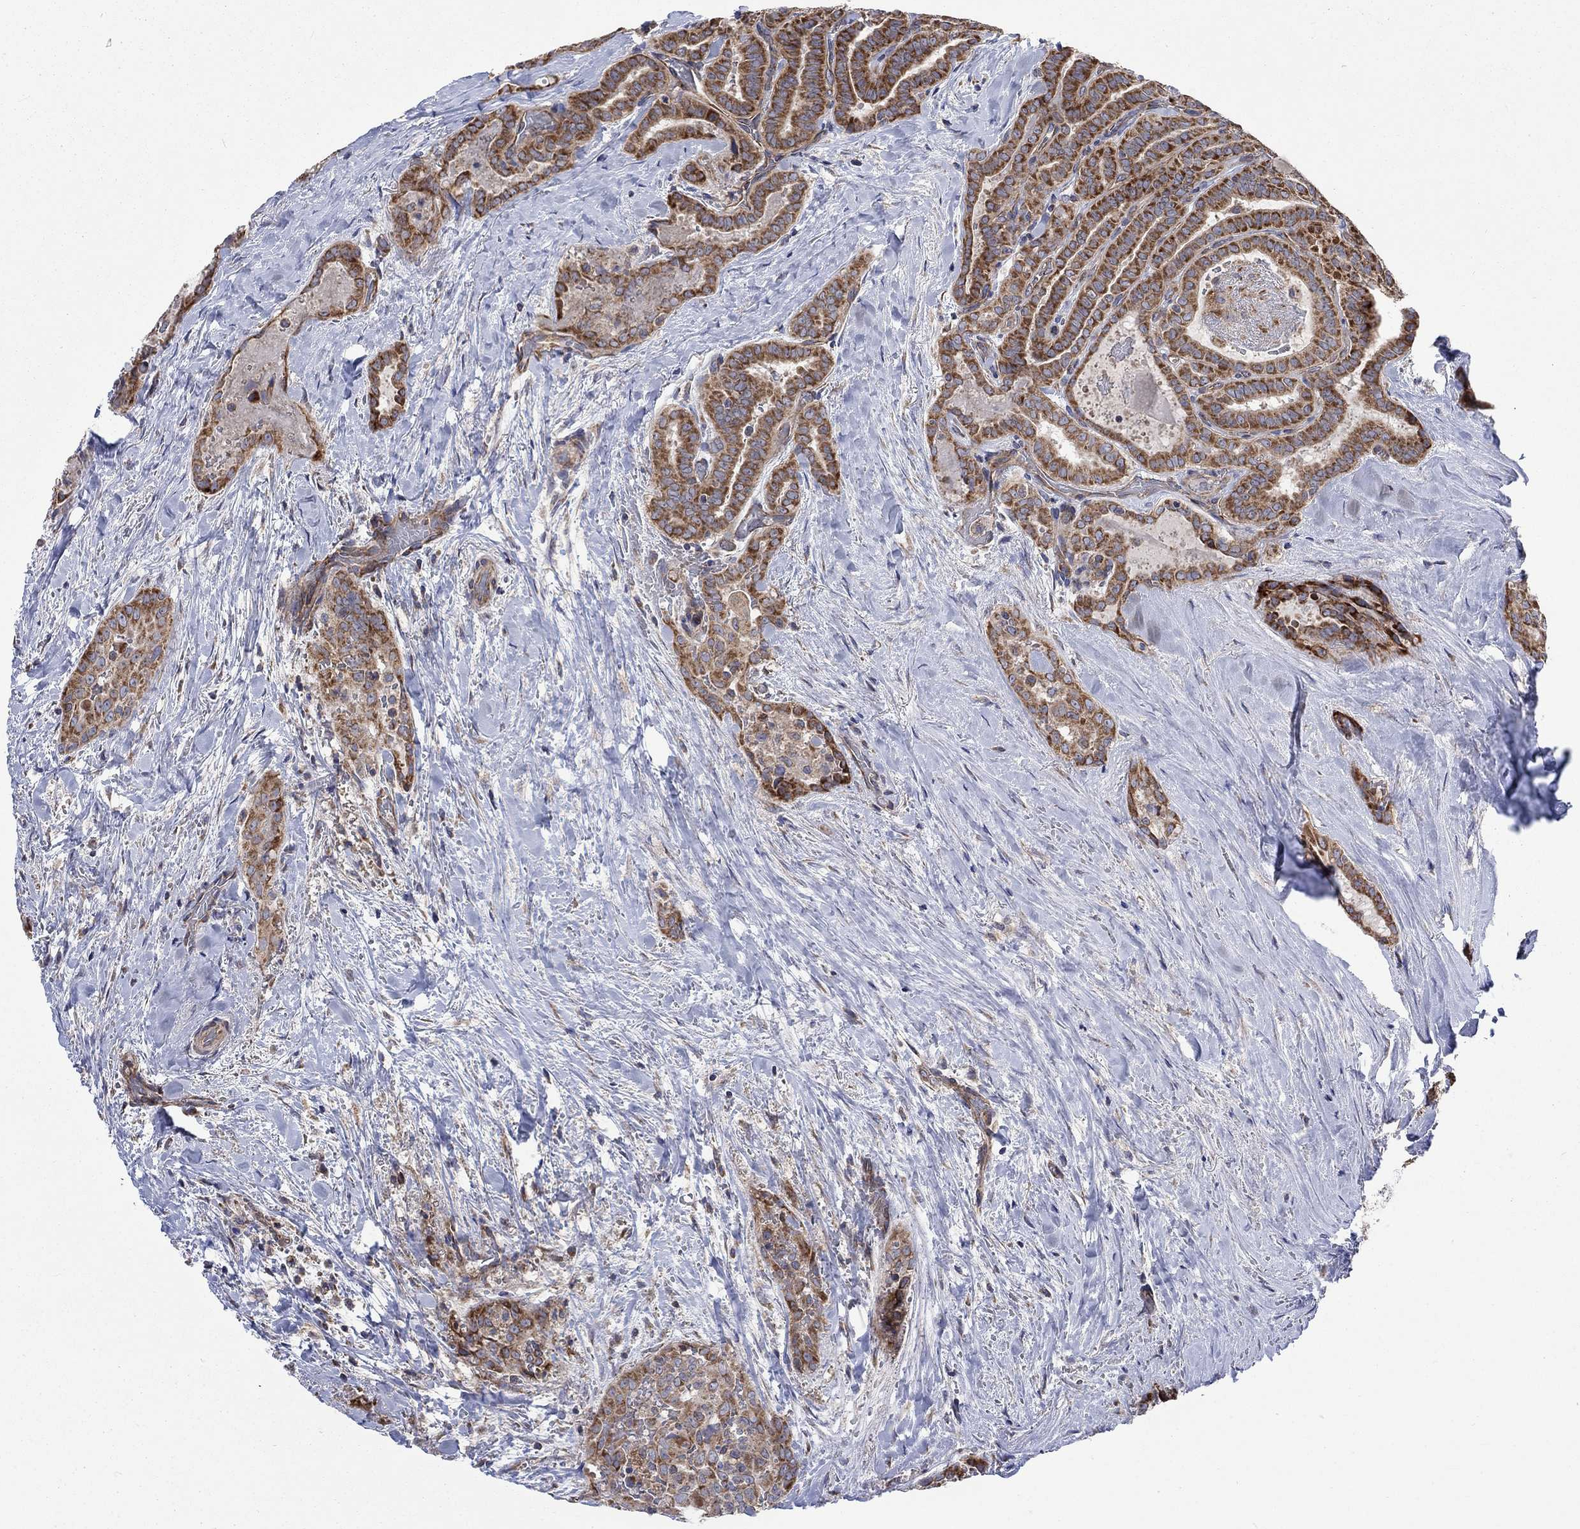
{"staining": {"intensity": "strong", "quantity": "25%-75%", "location": "cytoplasmic/membranous"}, "tissue": "thyroid cancer", "cell_type": "Tumor cells", "image_type": "cancer", "snomed": [{"axis": "morphology", "description": "Papillary adenocarcinoma, NOS"}, {"axis": "topography", "description": "Thyroid gland"}], "caption": "This is a micrograph of immunohistochemistry (IHC) staining of thyroid cancer, which shows strong staining in the cytoplasmic/membranous of tumor cells.", "gene": "RPLP0", "patient": {"sex": "female", "age": 39}}